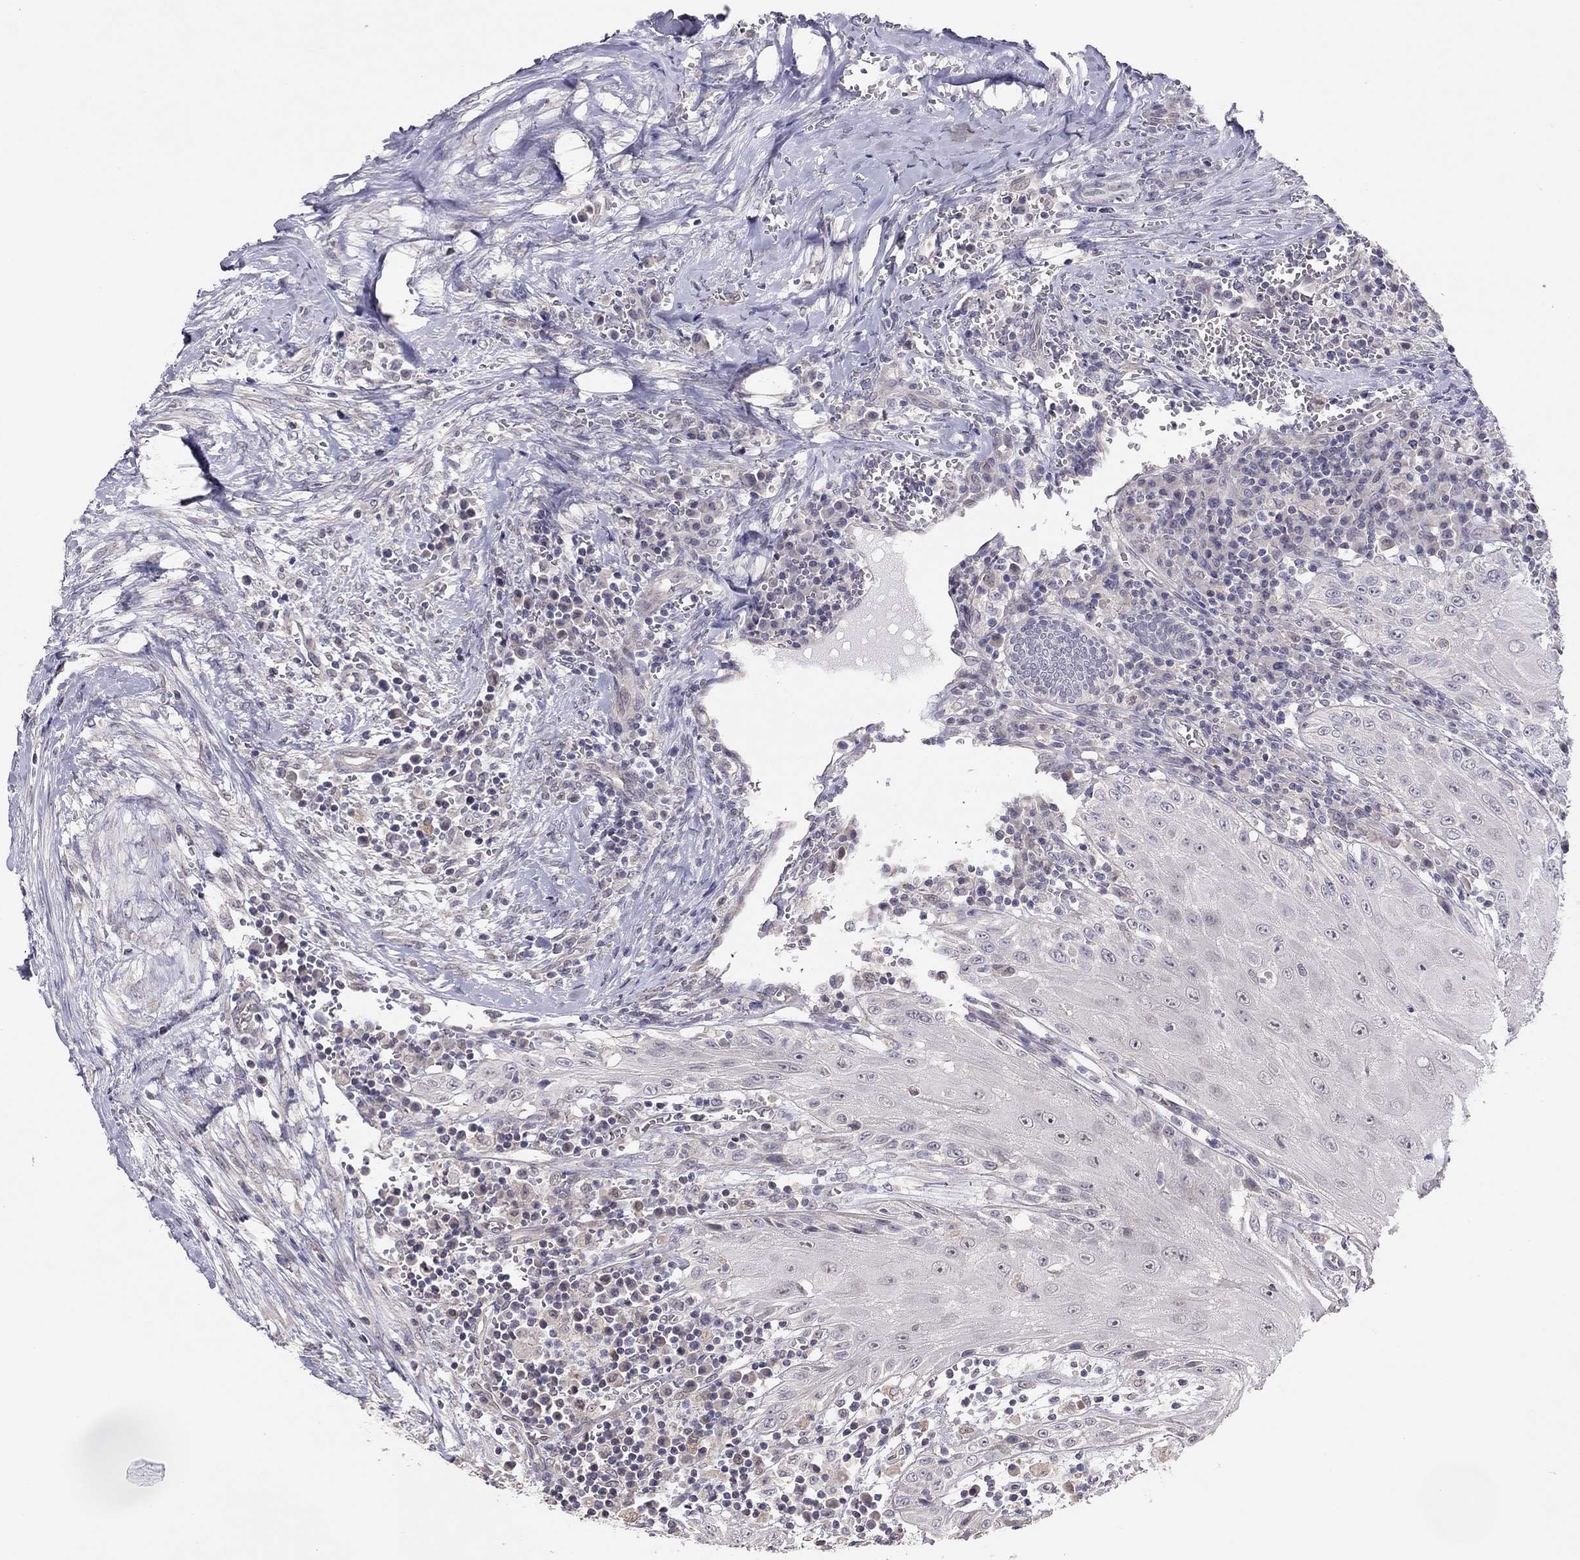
{"staining": {"intensity": "negative", "quantity": "none", "location": "none"}, "tissue": "head and neck cancer", "cell_type": "Tumor cells", "image_type": "cancer", "snomed": [{"axis": "morphology", "description": "Squamous cell carcinoma, NOS"}, {"axis": "topography", "description": "Oral tissue"}, {"axis": "topography", "description": "Head-Neck"}], "caption": "DAB immunohistochemical staining of squamous cell carcinoma (head and neck) shows no significant staining in tumor cells.", "gene": "HSF2BP", "patient": {"sex": "male", "age": 58}}